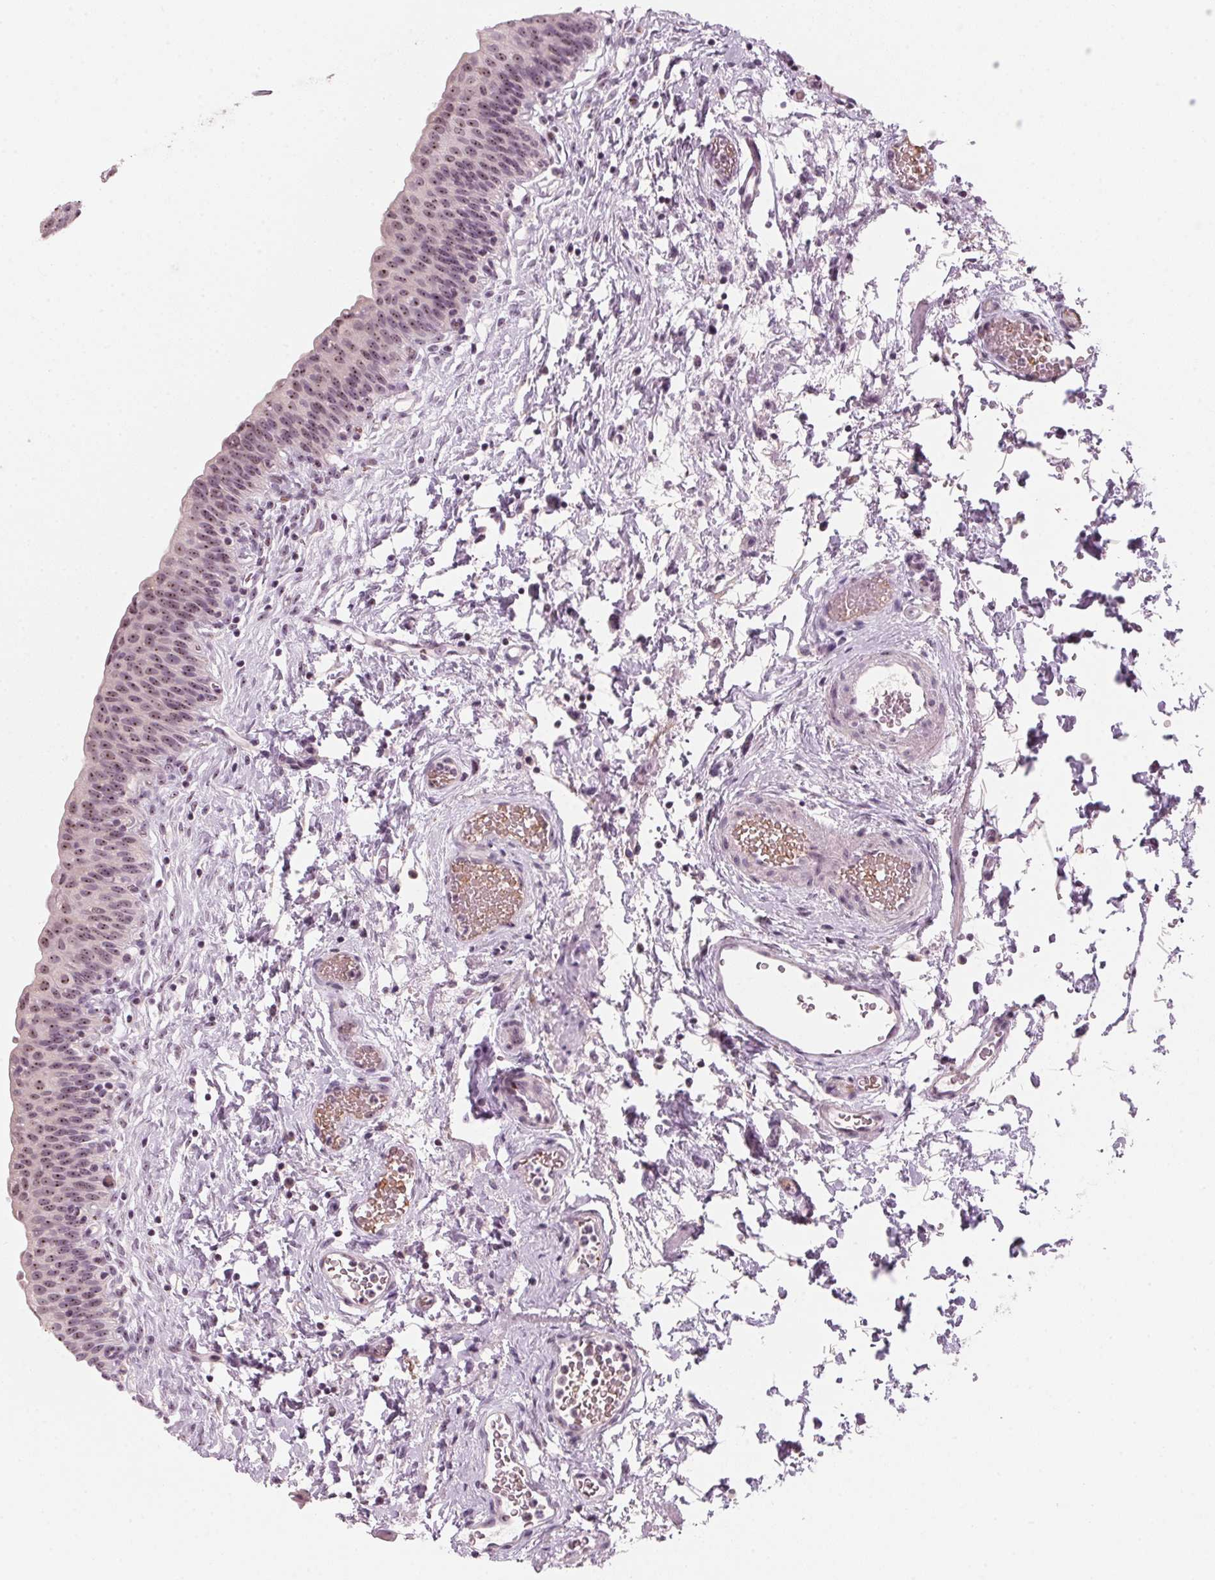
{"staining": {"intensity": "moderate", "quantity": ">75%", "location": "nuclear"}, "tissue": "urinary bladder", "cell_type": "Urothelial cells", "image_type": "normal", "snomed": [{"axis": "morphology", "description": "Normal tissue, NOS"}, {"axis": "topography", "description": "Urinary bladder"}], "caption": "Immunohistochemical staining of normal urinary bladder demonstrates >75% levels of moderate nuclear protein staining in about >75% of urothelial cells.", "gene": "DNTTIP2", "patient": {"sex": "male", "age": 56}}